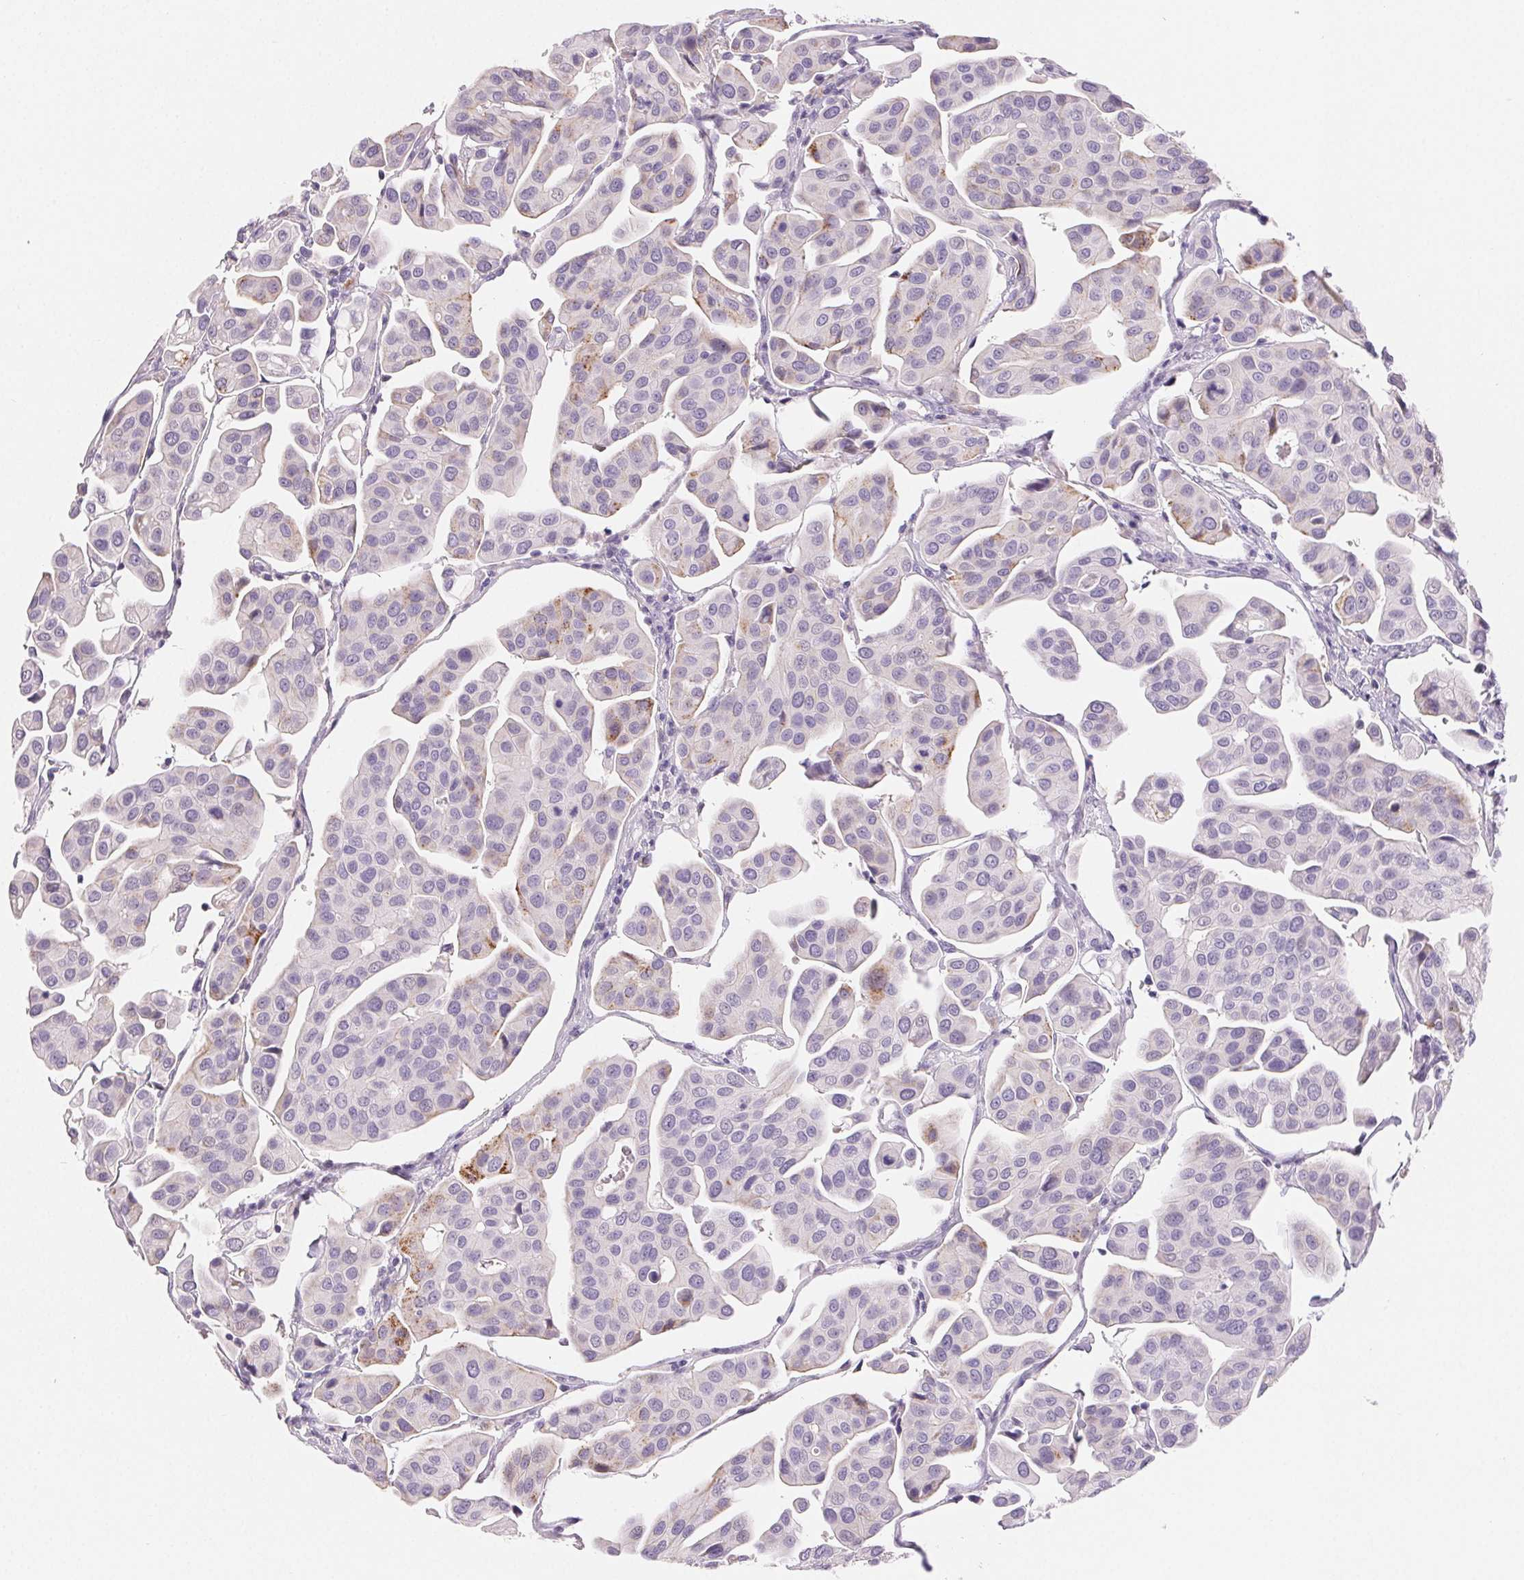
{"staining": {"intensity": "weak", "quantity": "<25%", "location": "cytoplasmic/membranous"}, "tissue": "renal cancer", "cell_type": "Tumor cells", "image_type": "cancer", "snomed": [{"axis": "morphology", "description": "Adenocarcinoma, NOS"}, {"axis": "topography", "description": "Urinary bladder"}], "caption": "Tumor cells show no significant protein staining in renal cancer.", "gene": "BPIFB2", "patient": {"sex": "male", "age": 61}}